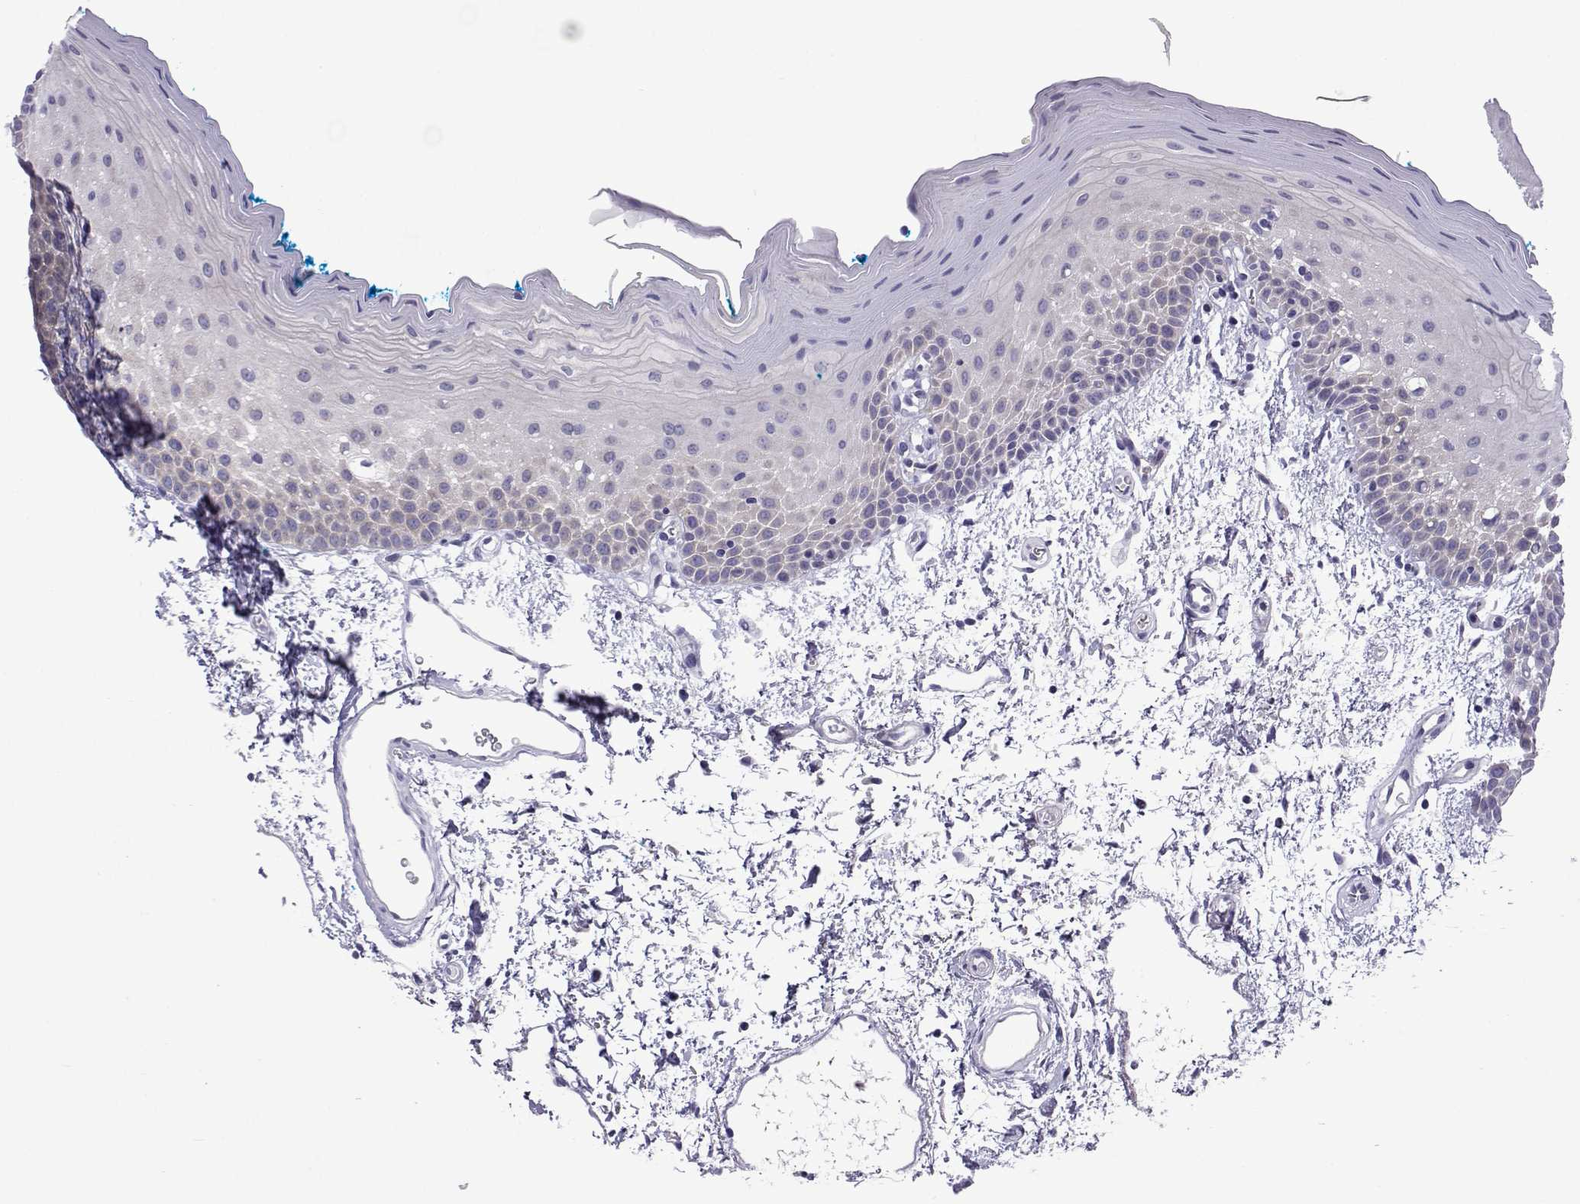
{"staining": {"intensity": "negative", "quantity": "none", "location": "none"}, "tissue": "oral mucosa", "cell_type": "Squamous epithelial cells", "image_type": "normal", "snomed": [{"axis": "morphology", "description": "Normal tissue, NOS"}, {"axis": "morphology", "description": "Squamous cell carcinoma, NOS"}, {"axis": "topography", "description": "Oral tissue"}, {"axis": "topography", "description": "Head-Neck"}], "caption": "Human oral mucosa stained for a protein using immunohistochemistry (IHC) reveals no staining in squamous epithelial cells.", "gene": "COL22A1", "patient": {"sex": "female", "age": 75}}